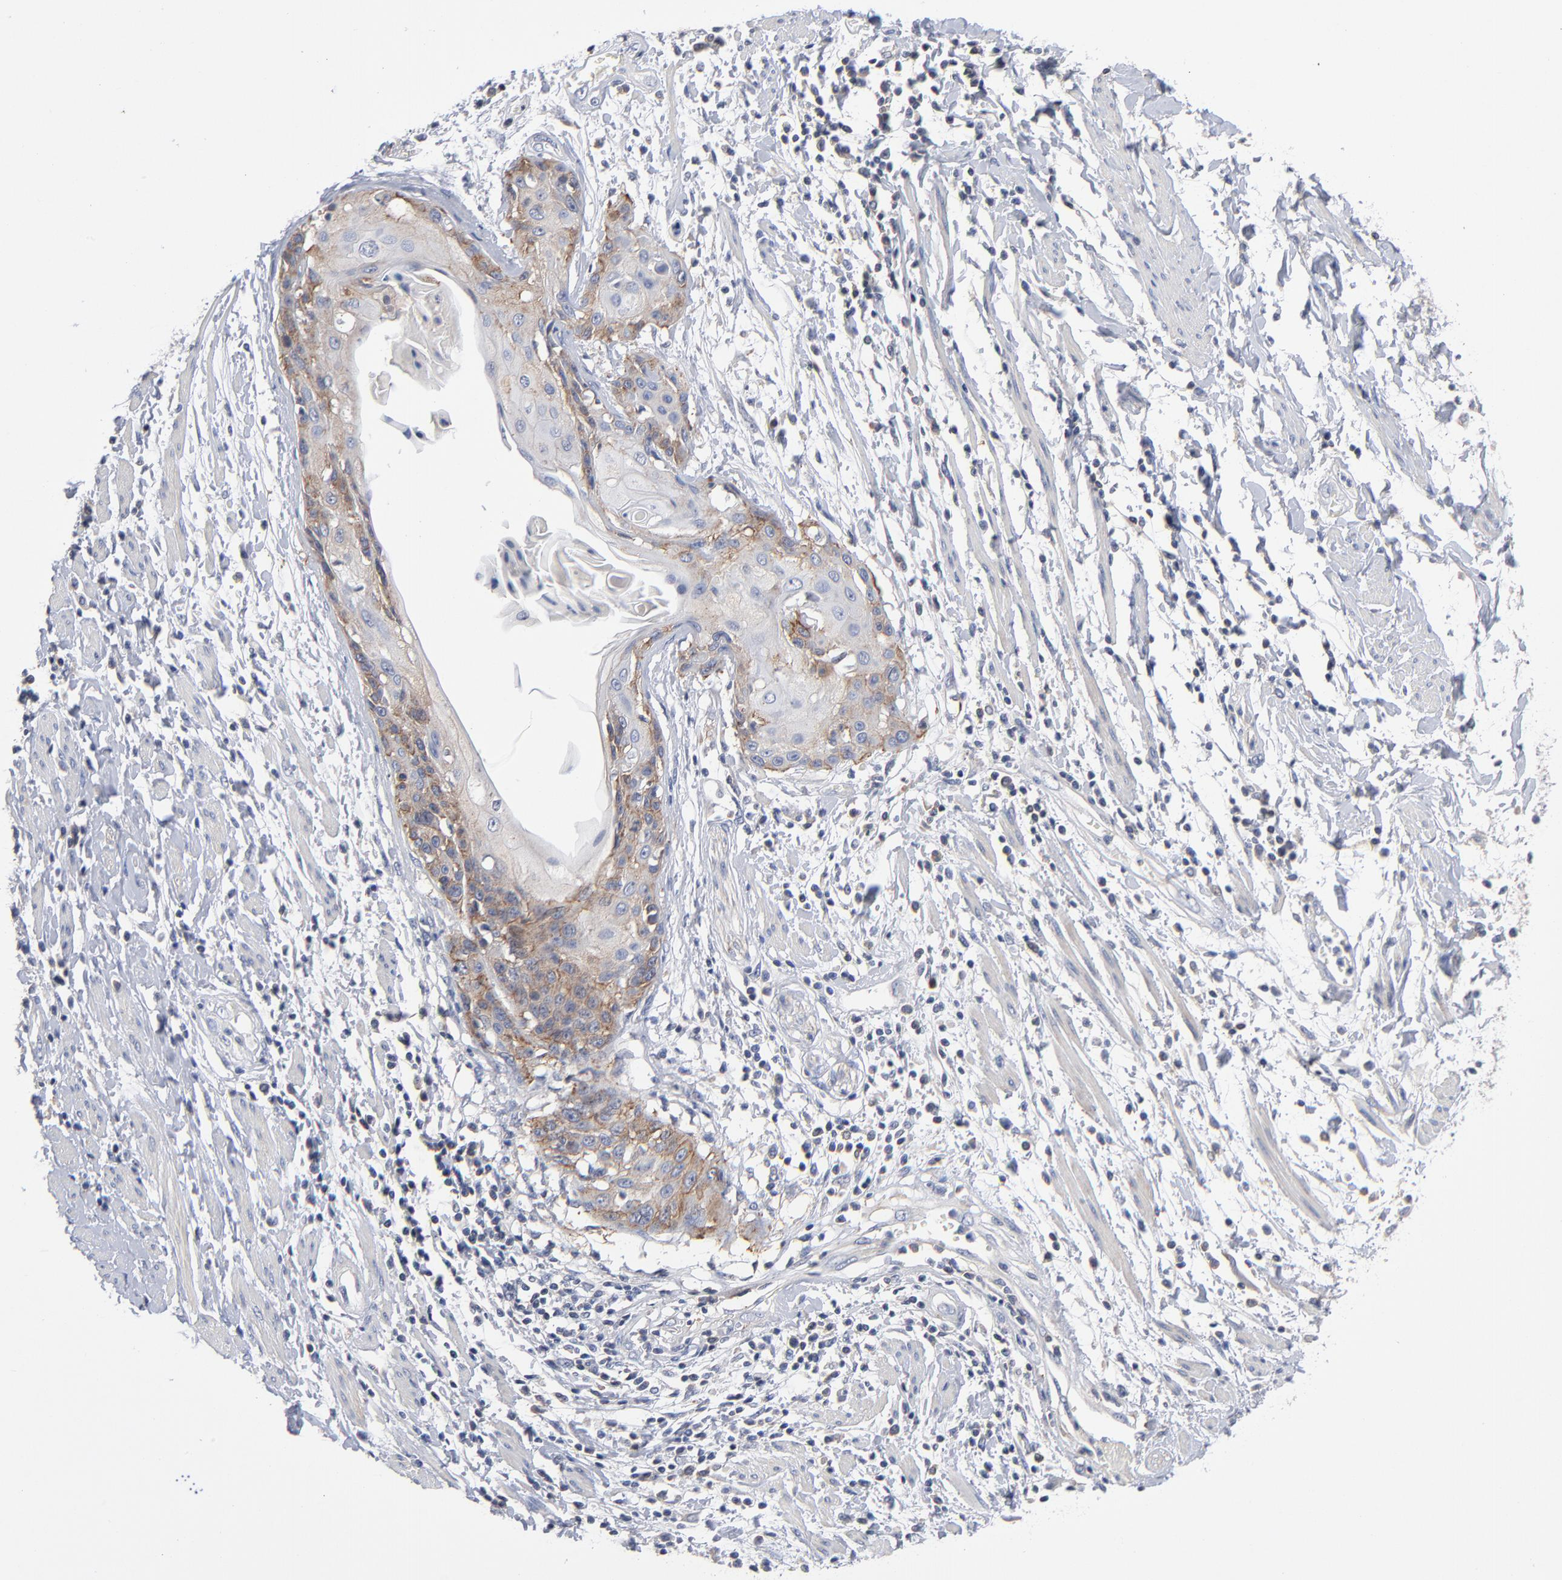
{"staining": {"intensity": "moderate", "quantity": "25%-75%", "location": "cytoplasmic/membranous"}, "tissue": "cervical cancer", "cell_type": "Tumor cells", "image_type": "cancer", "snomed": [{"axis": "morphology", "description": "Squamous cell carcinoma, NOS"}, {"axis": "topography", "description": "Cervix"}], "caption": "Squamous cell carcinoma (cervical) stained with immunohistochemistry displays moderate cytoplasmic/membranous staining in approximately 25%-75% of tumor cells. Using DAB (brown) and hematoxylin (blue) stains, captured at high magnification using brightfield microscopy.", "gene": "PDLIM2", "patient": {"sex": "female", "age": 57}}